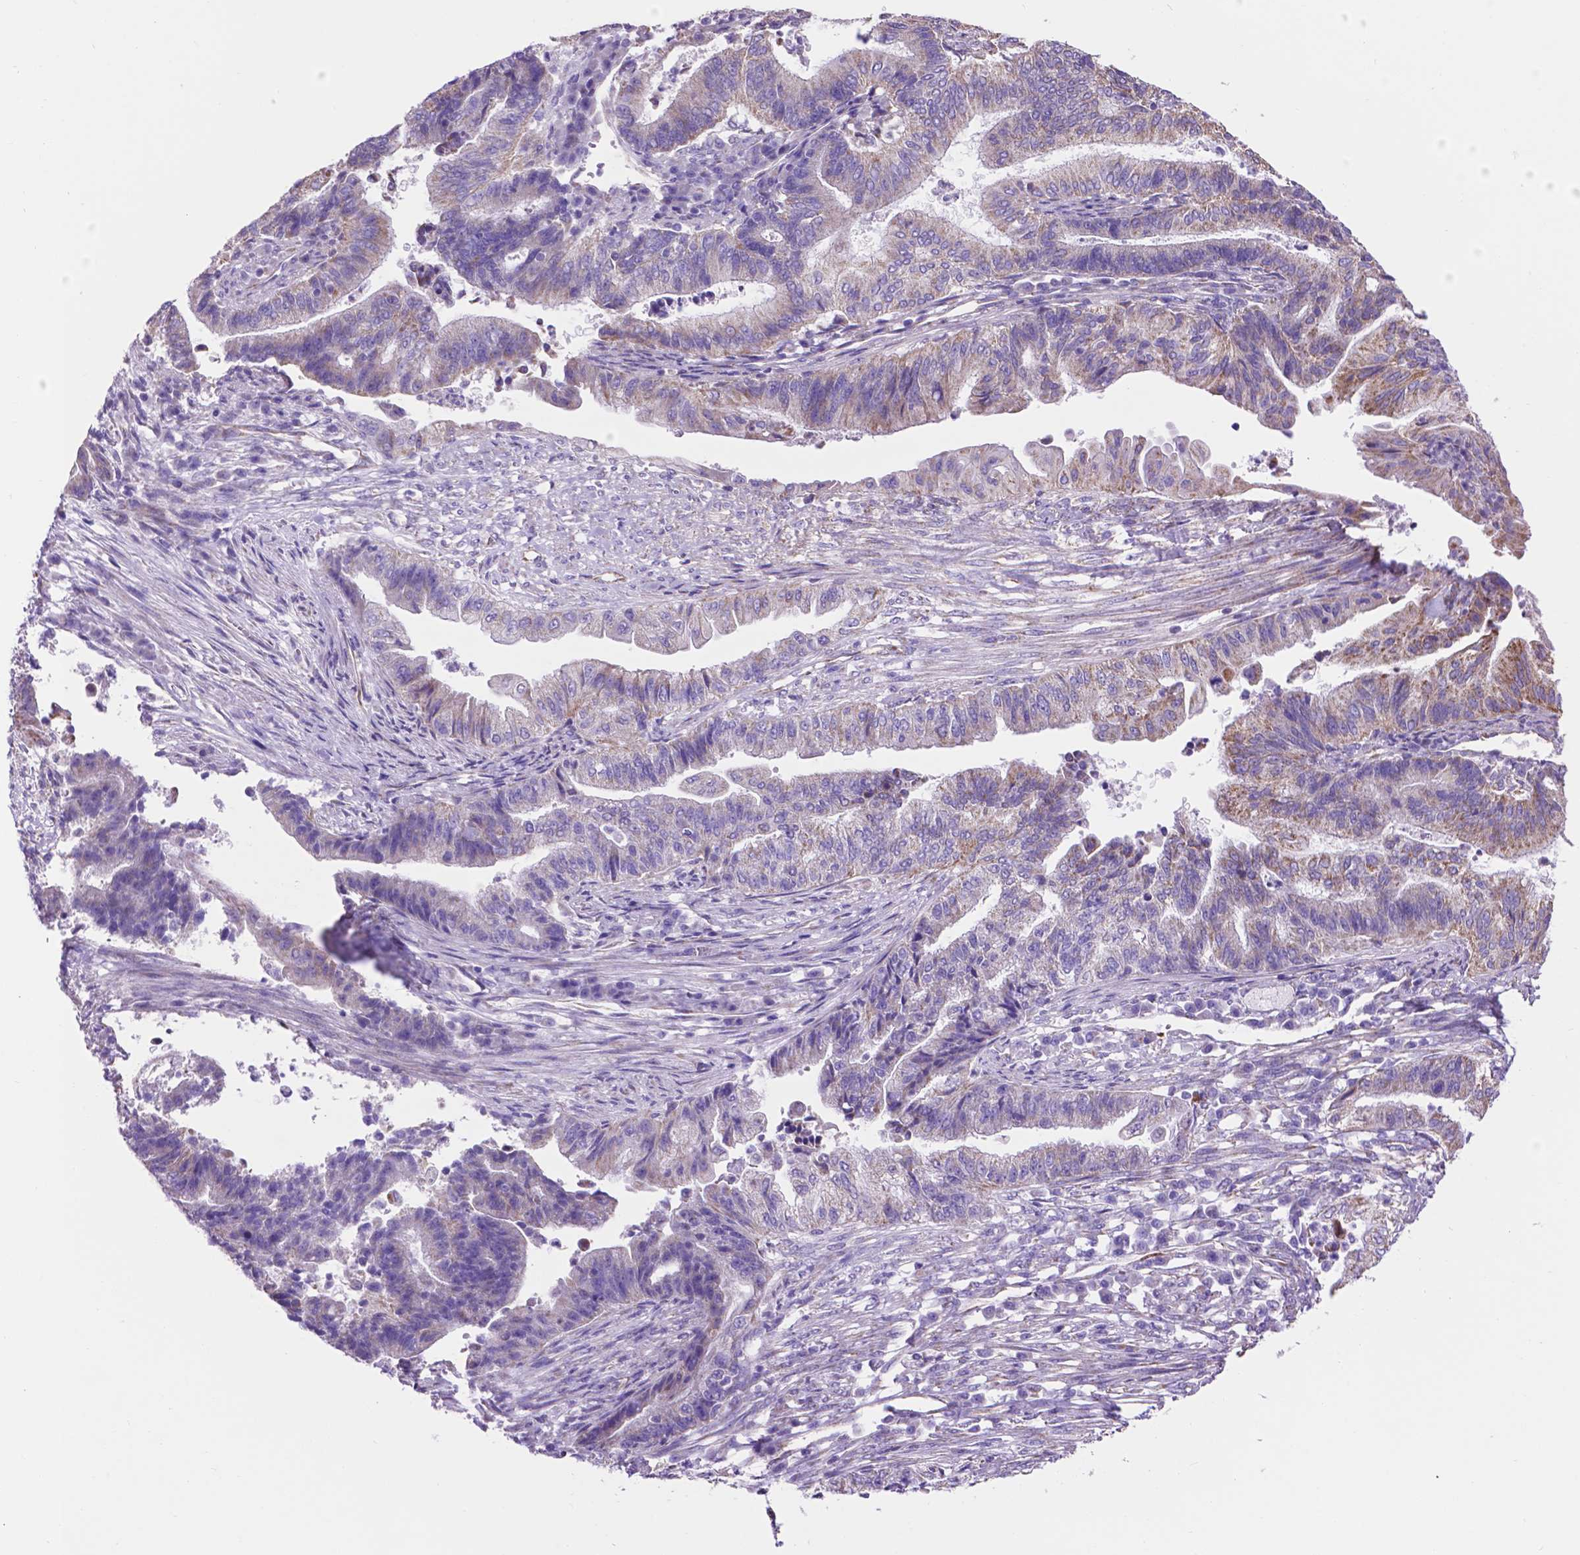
{"staining": {"intensity": "weak", "quantity": "<25%", "location": "cytoplasmic/membranous"}, "tissue": "endometrial cancer", "cell_type": "Tumor cells", "image_type": "cancer", "snomed": [{"axis": "morphology", "description": "Adenocarcinoma, NOS"}, {"axis": "topography", "description": "Uterus"}, {"axis": "topography", "description": "Endometrium"}], "caption": "Immunohistochemistry (IHC) of adenocarcinoma (endometrial) demonstrates no expression in tumor cells.", "gene": "TMEM121B", "patient": {"sex": "female", "age": 54}}